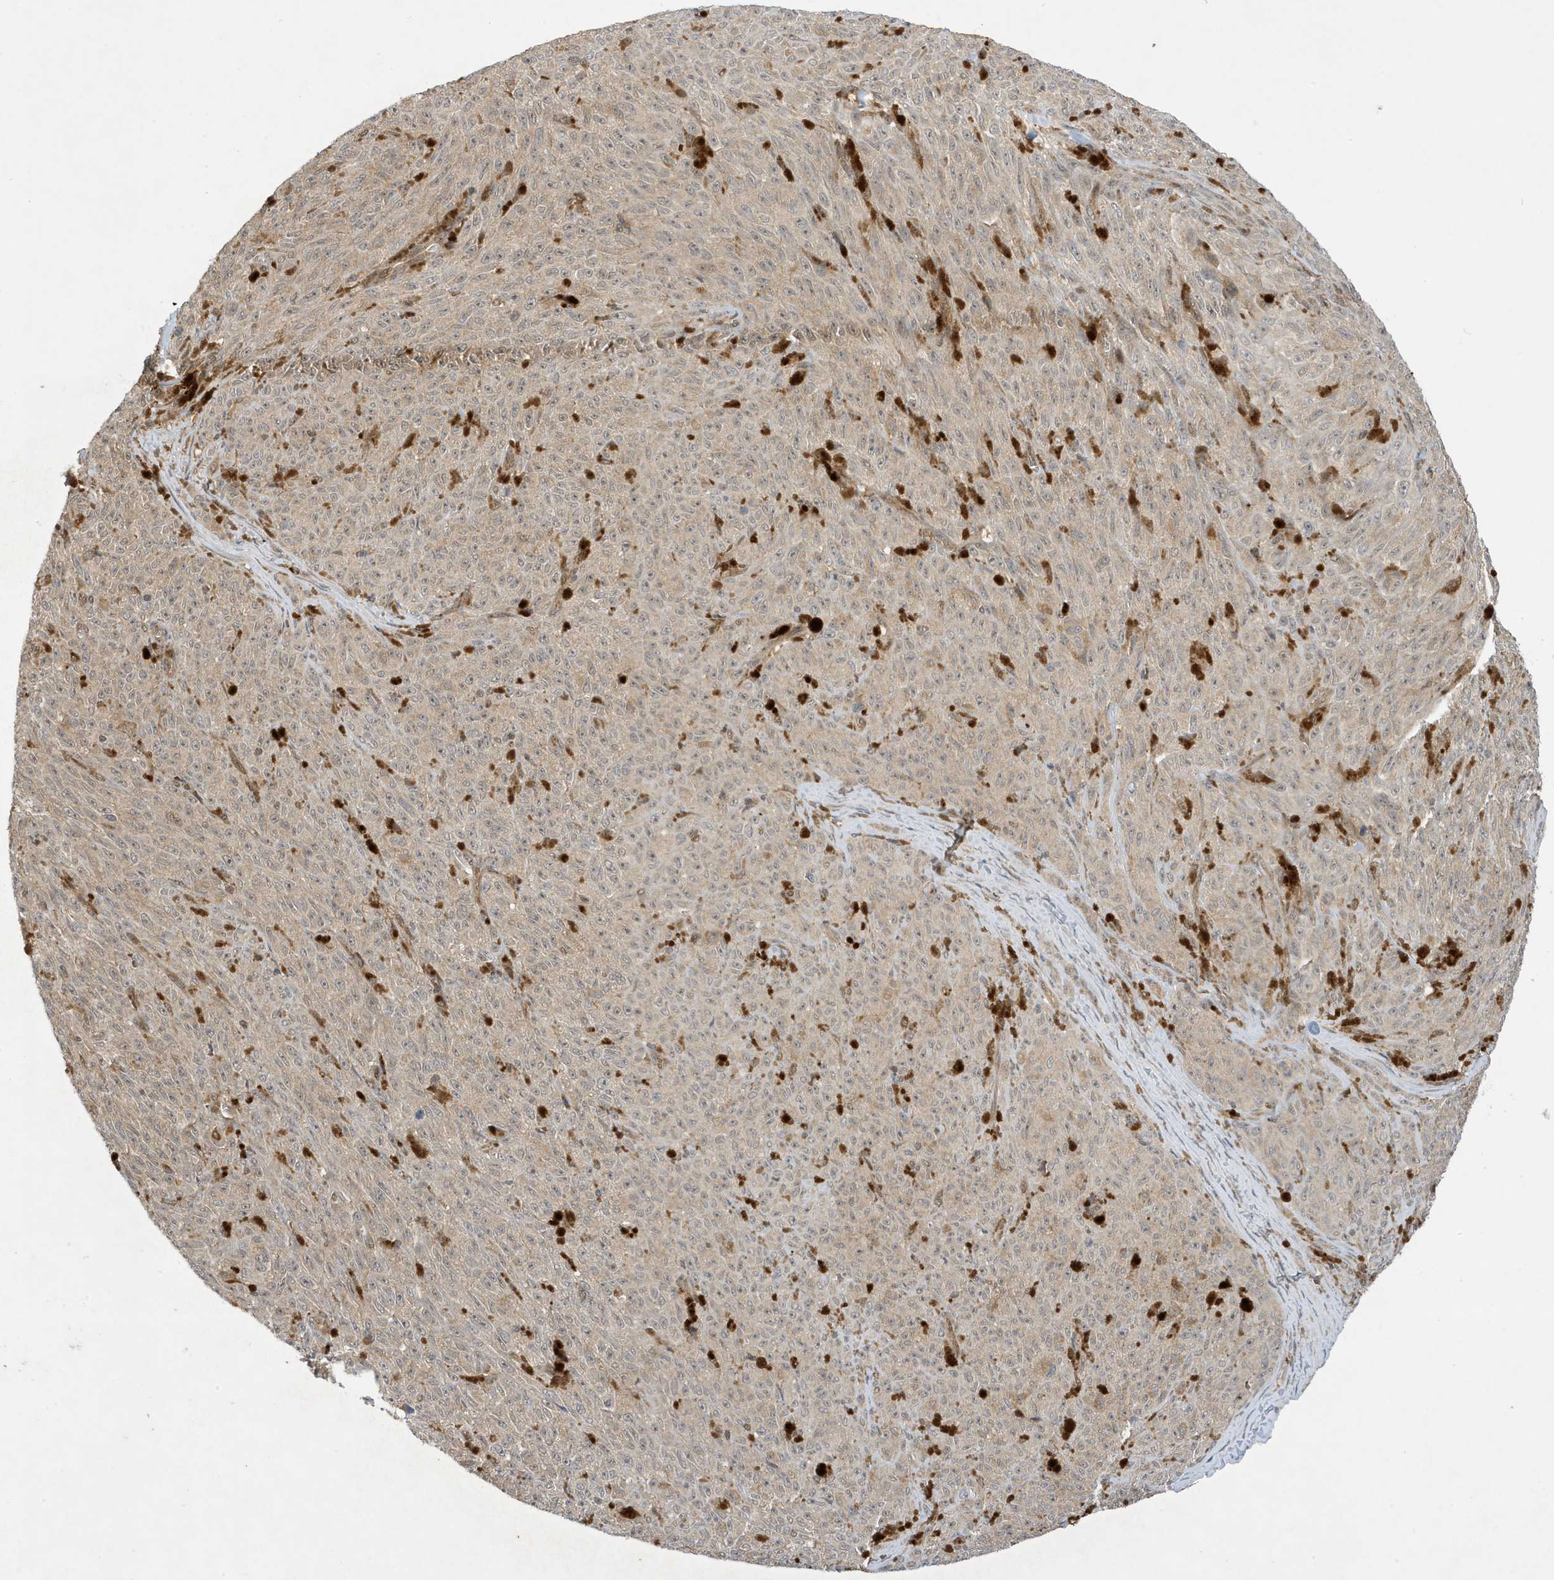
{"staining": {"intensity": "weak", "quantity": "<25%", "location": "cytoplasmic/membranous"}, "tissue": "melanoma", "cell_type": "Tumor cells", "image_type": "cancer", "snomed": [{"axis": "morphology", "description": "Malignant melanoma, NOS"}, {"axis": "topography", "description": "Skin"}], "caption": "A histopathology image of human malignant melanoma is negative for staining in tumor cells.", "gene": "NCOA7", "patient": {"sex": "female", "age": 82}}